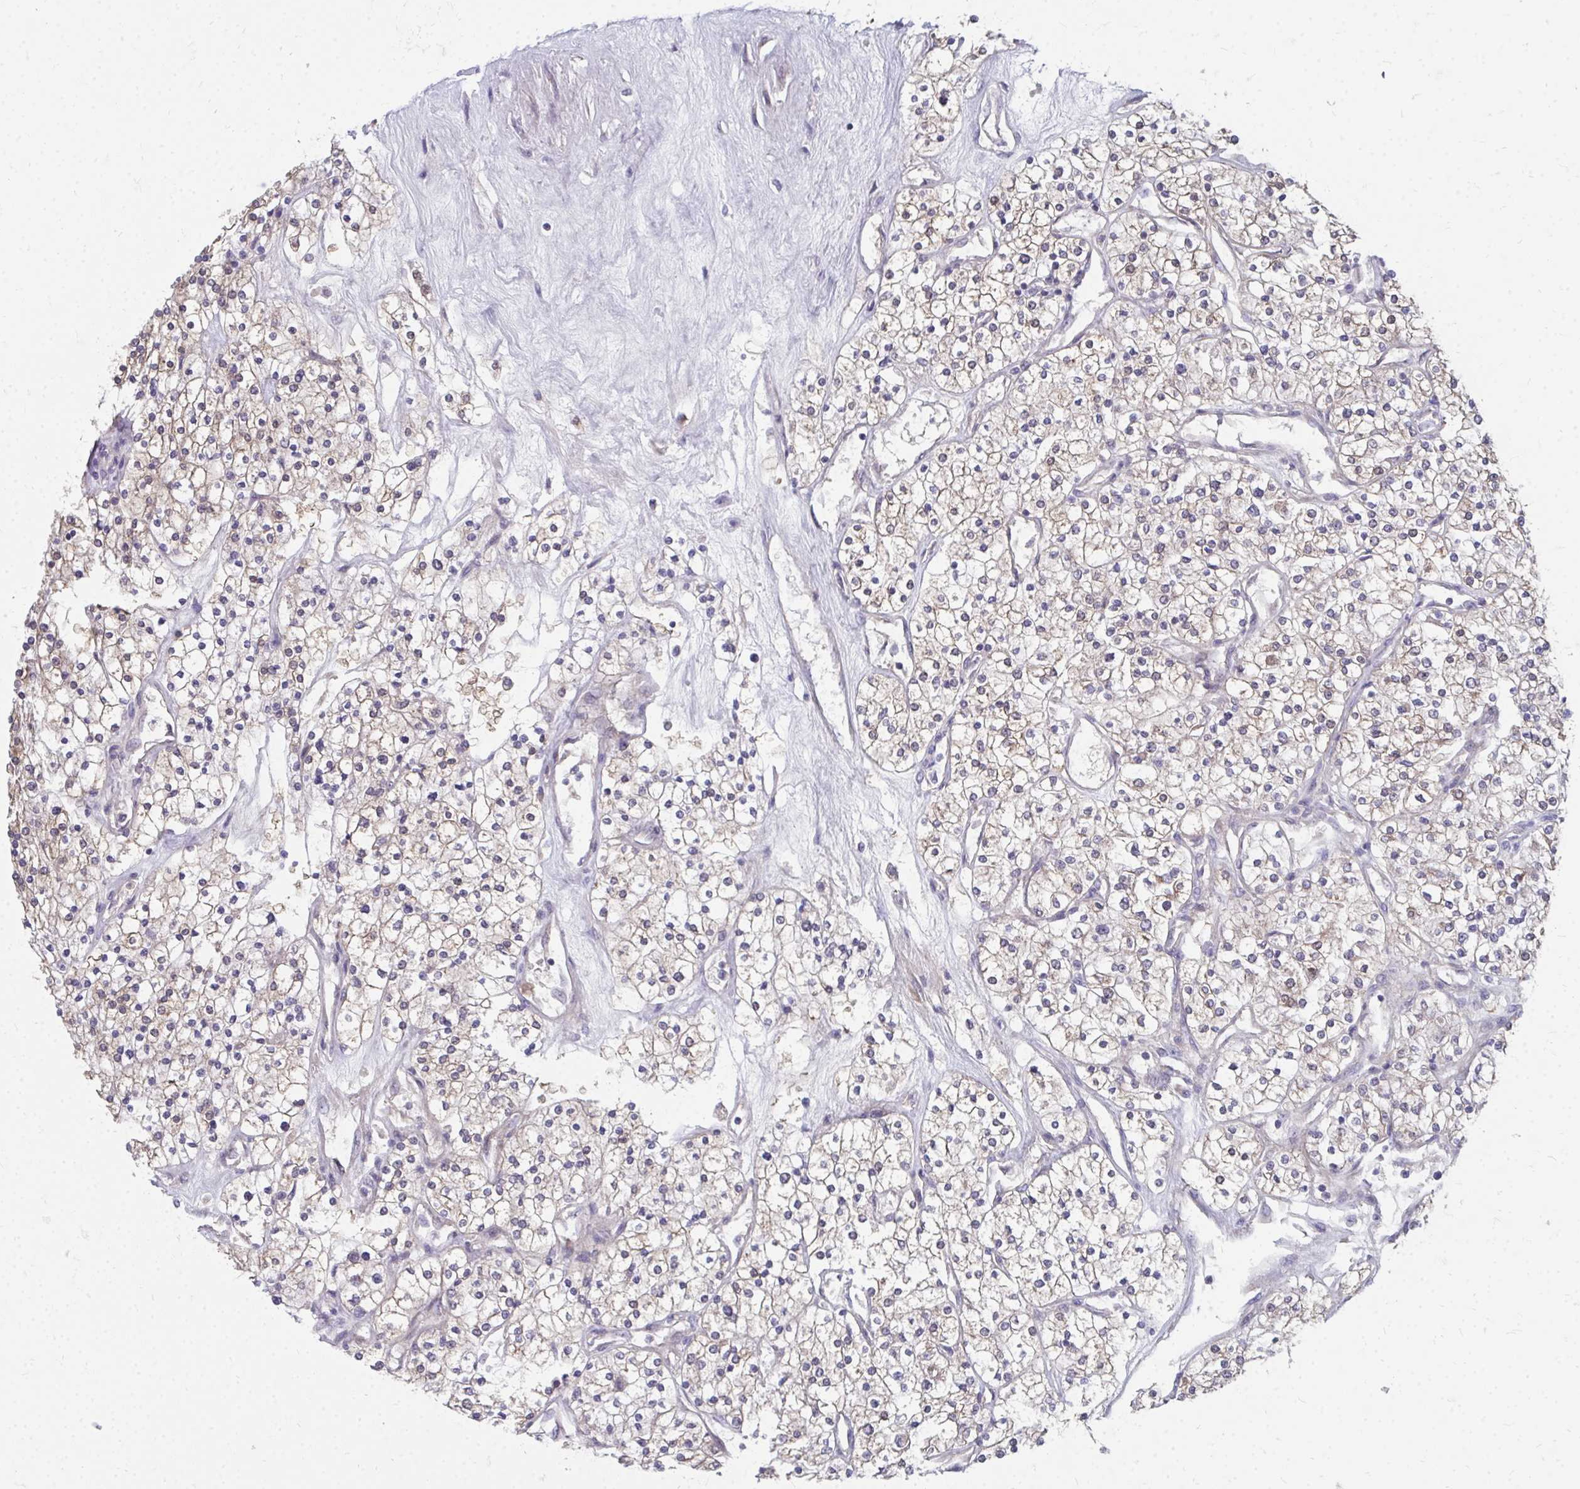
{"staining": {"intensity": "weak", "quantity": "25%-75%", "location": "cytoplasmic/membranous"}, "tissue": "renal cancer", "cell_type": "Tumor cells", "image_type": "cancer", "snomed": [{"axis": "morphology", "description": "Adenocarcinoma, NOS"}, {"axis": "topography", "description": "Kidney"}], "caption": "A low amount of weak cytoplasmic/membranous expression is present in approximately 25%-75% of tumor cells in renal cancer tissue. Using DAB (3,3'-diaminobenzidine) (brown) and hematoxylin (blue) stains, captured at high magnification using brightfield microscopy.", "gene": "MROH8", "patient": {"sex": "male", "age": 80}}